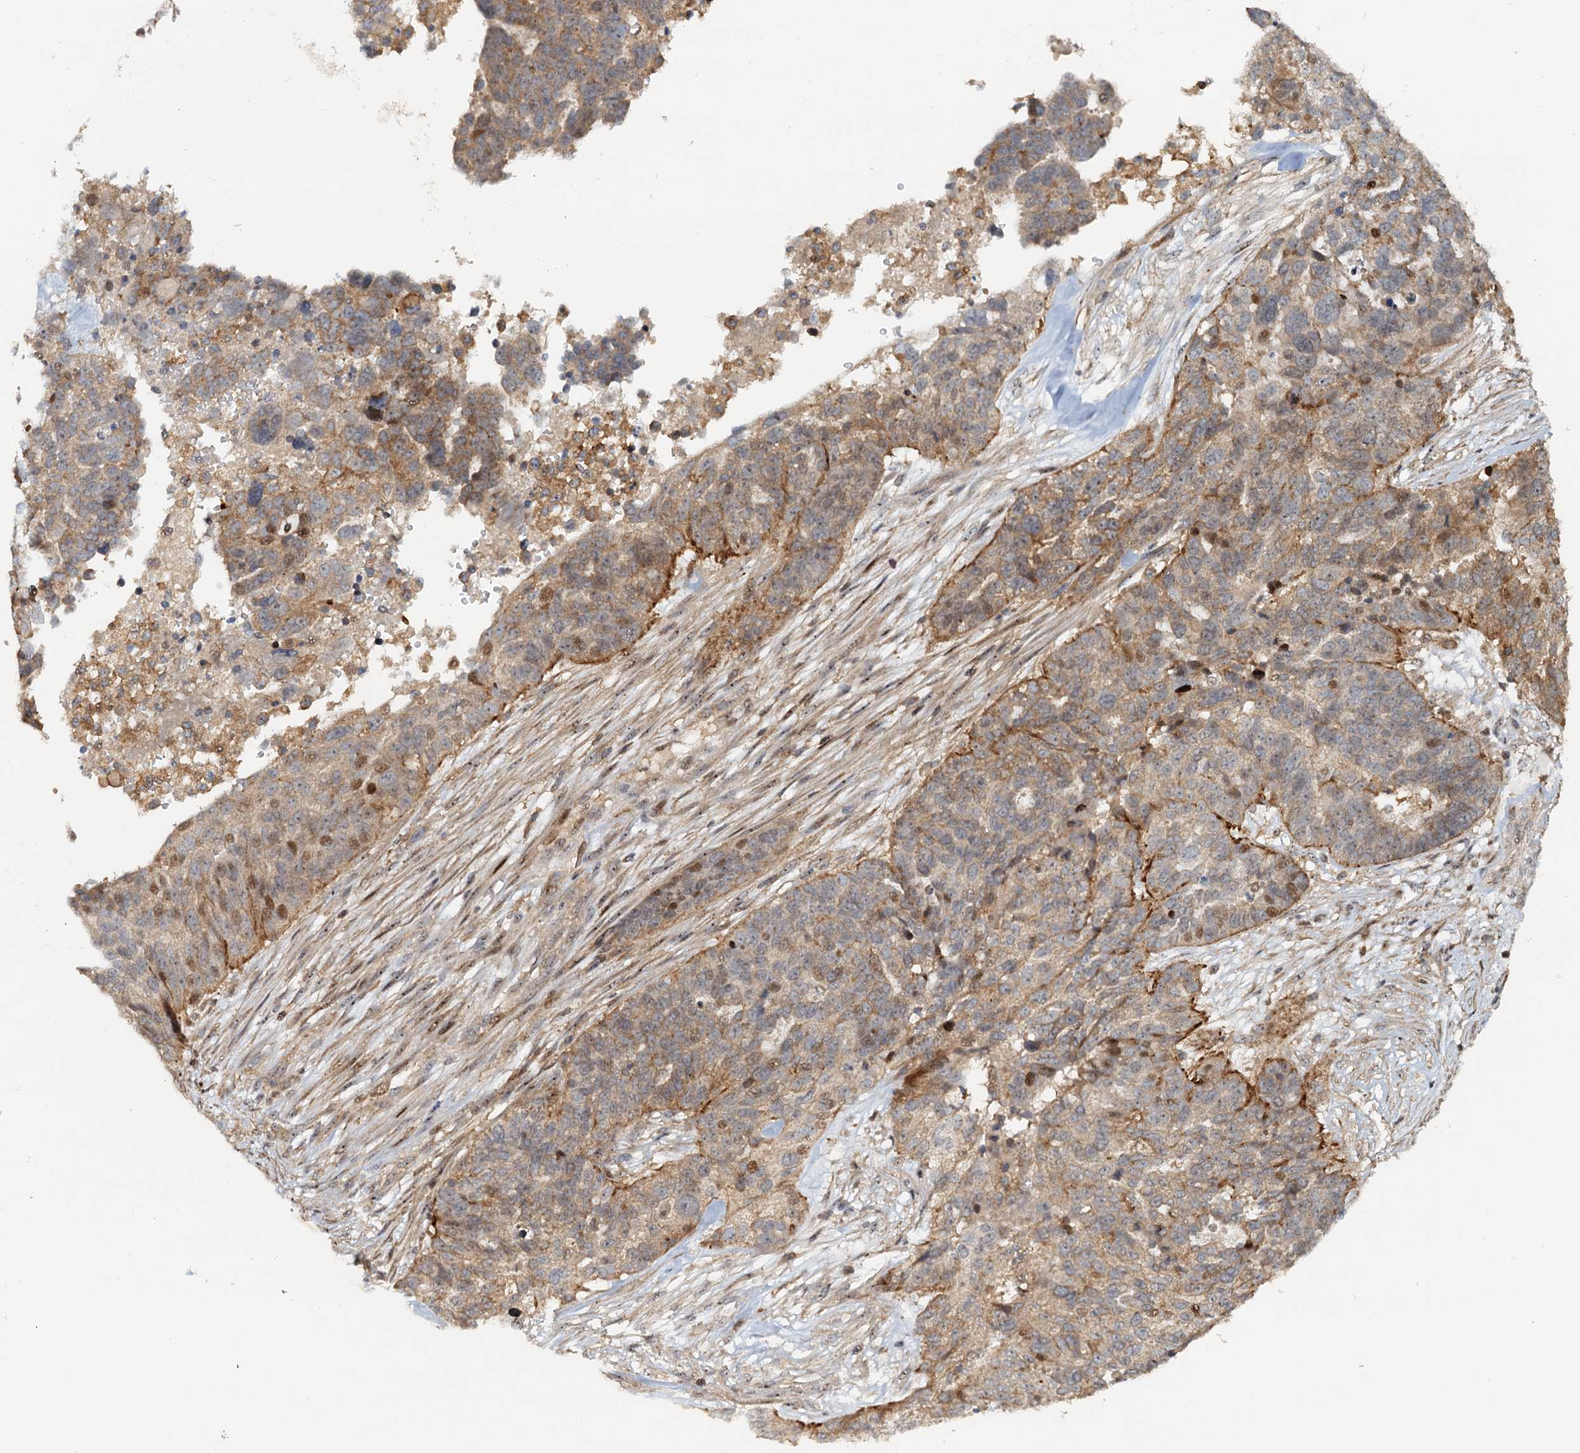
{"staining": {"intensity": "moderate", "quantity": ">75%", "location": "cytoplasmic/membranous"}, "tissue": "ovarian cancer", "cell_type": "Tumor cells", "image_type": "cancer", "snomed": [{"axis": "morphology", "description": "Cystadenocarcinoma, serous, NOS"}, {"axis": "topography", "description": "Ovary"}], "caption": "The immunohistochemical stain shows moderate cytoplasmic/membranous staining in tumor cells of ovarian cancer tissue.", "gene": "TOLLIP", "patient": {"sex": "female", "age": 59}}